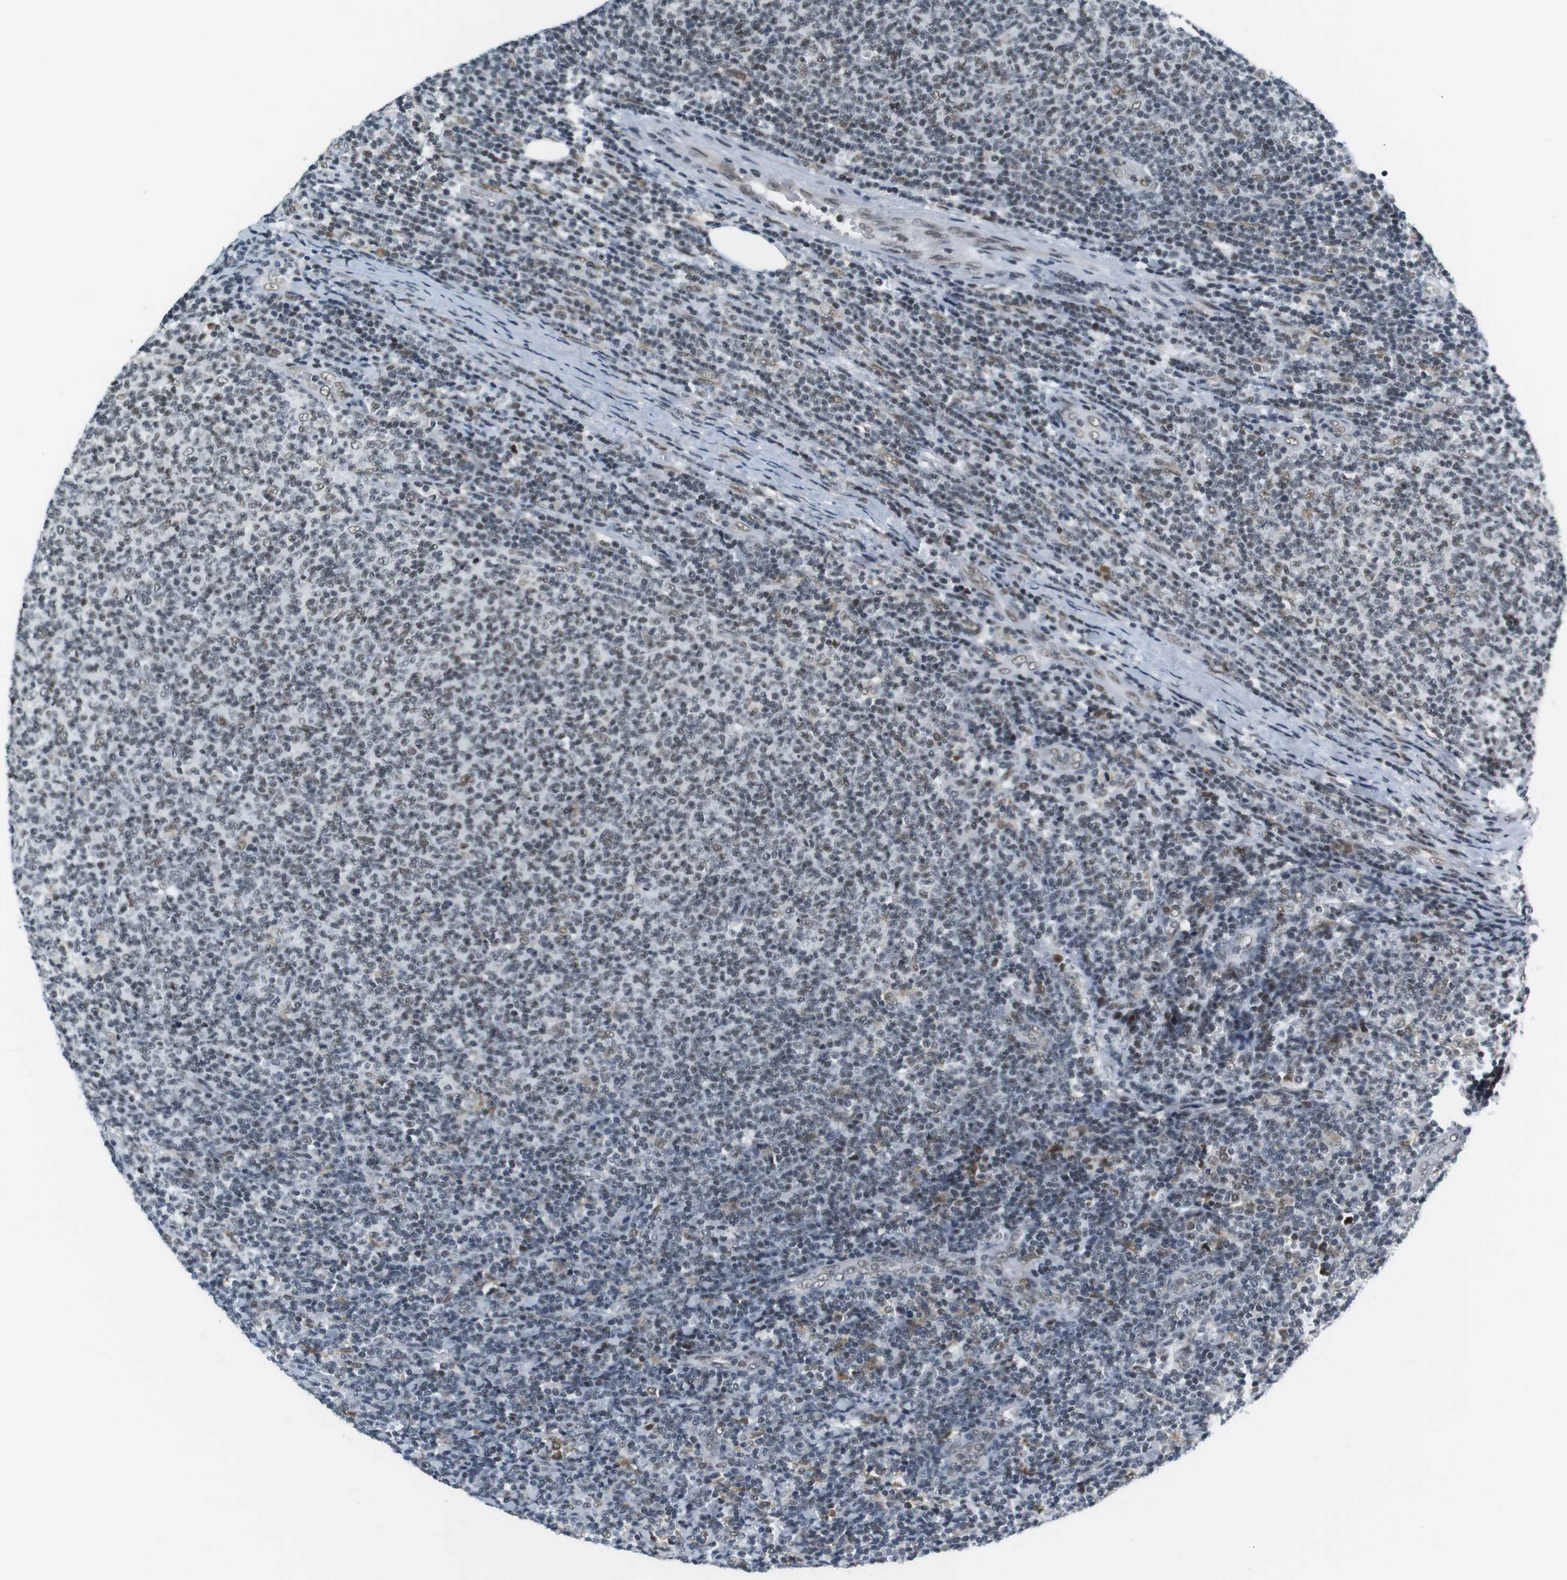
{"staining": {"intensity": "weak", "quantity": "25%-75%", "location": "nuclear"}, "tissue": "lymphoma", "cell_type": "Tumor cells", "image_type": "cancer", "snomed": [{"axis": "morphology", "description": "Malignant lymphoma, non-Hodgkin's type, Low grade"}, {"axis": "topography", "description": "Lymph node"}], "caption": "Low-grade malignant lymphoma, non-Hodgkin's type stained with immunohistochemistry shows weak nuclear expression in about 25%-75% of tumor cells.", "gene": "RNF38", "patient": {"sex": "male", "age": 66}}